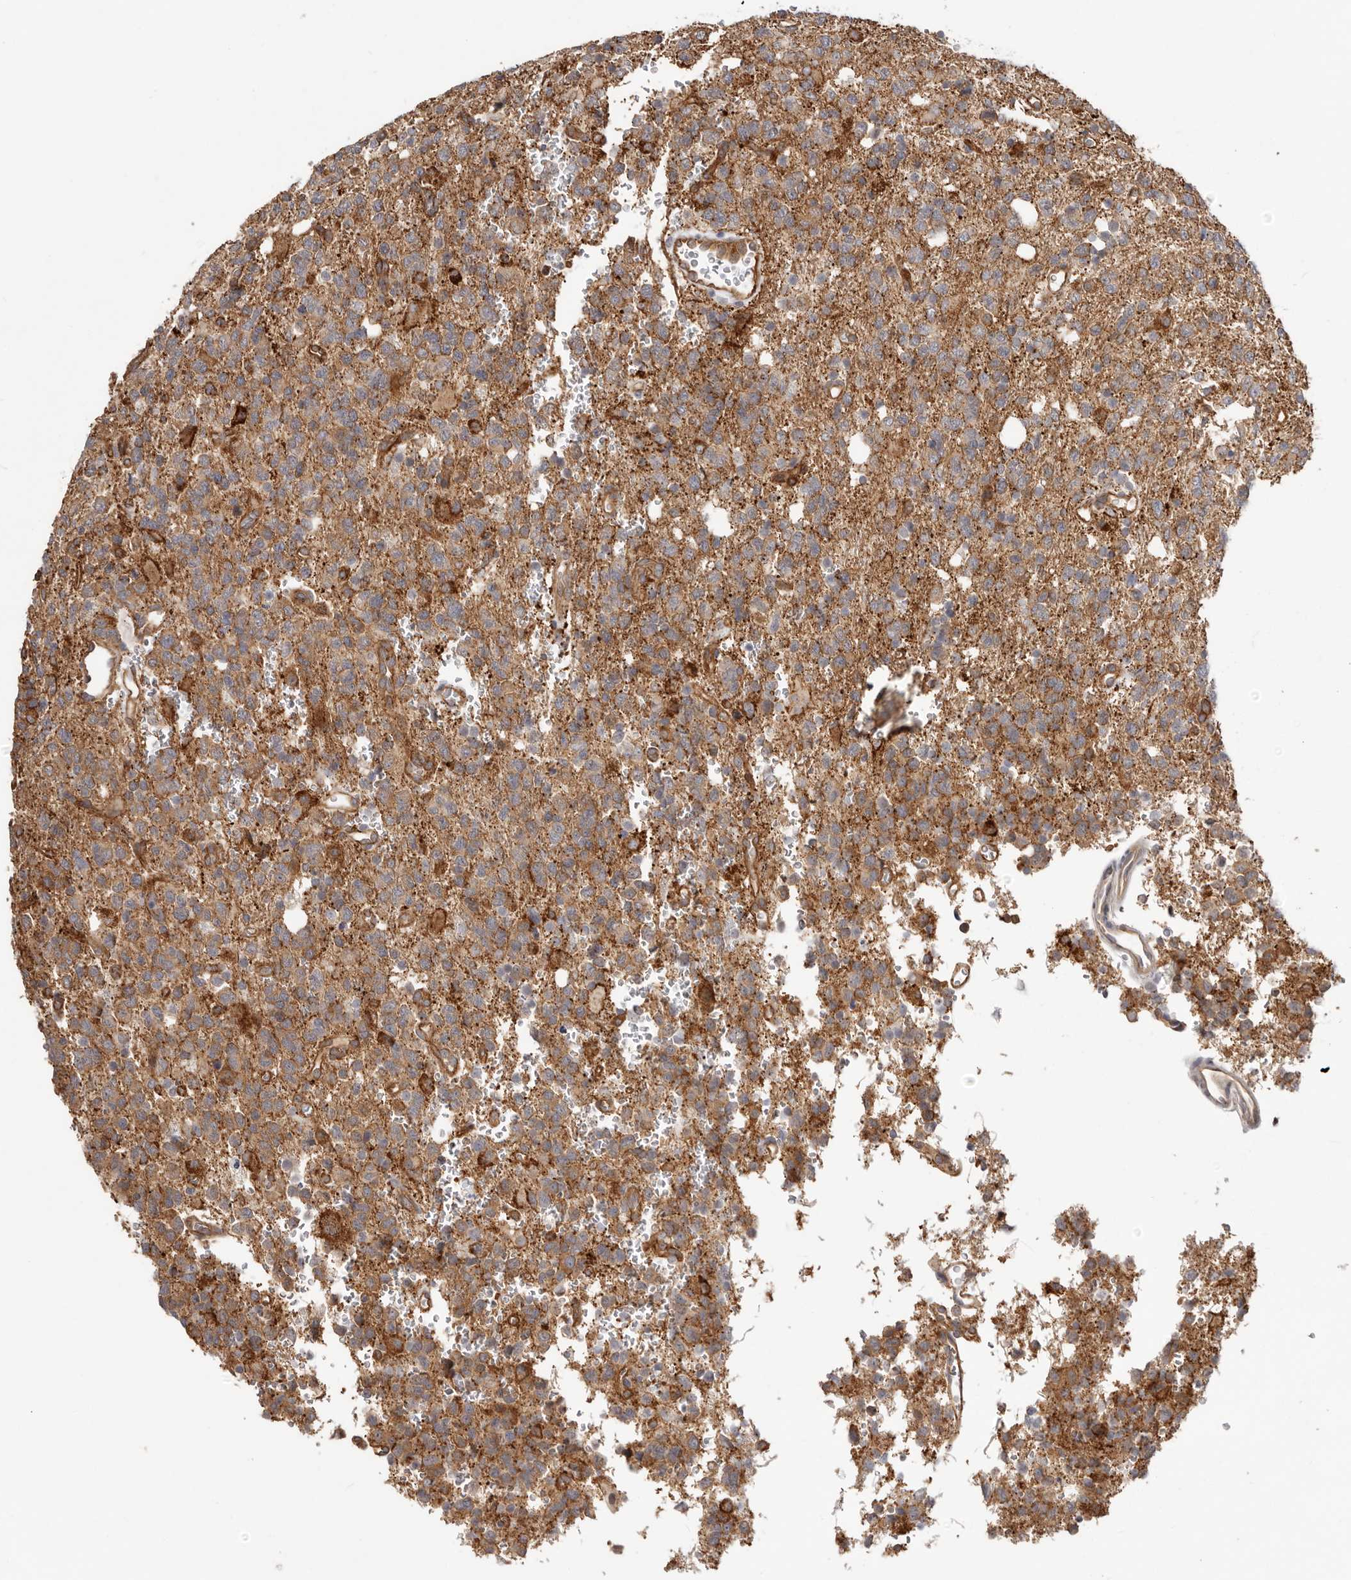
{"staining": {"intensity": "moderate", "quantity": ">75%", "location": "cytoplasmic/membranous"}, "tissue": "glioma", "cell_type": "Tumor cells", "image_type": "cancer", "snomed": [{"axis": "morphology", "description": "Glioma, malignant, High grade"}, {"axis": "topography", "description": "Brain"}], "caption": "Glioma stained for a protein reveals moderate cytoplasmic/membranous positivity in tumor cells.", "gene": "SZT2", "patient": {"sex": "female", "age": 62}}